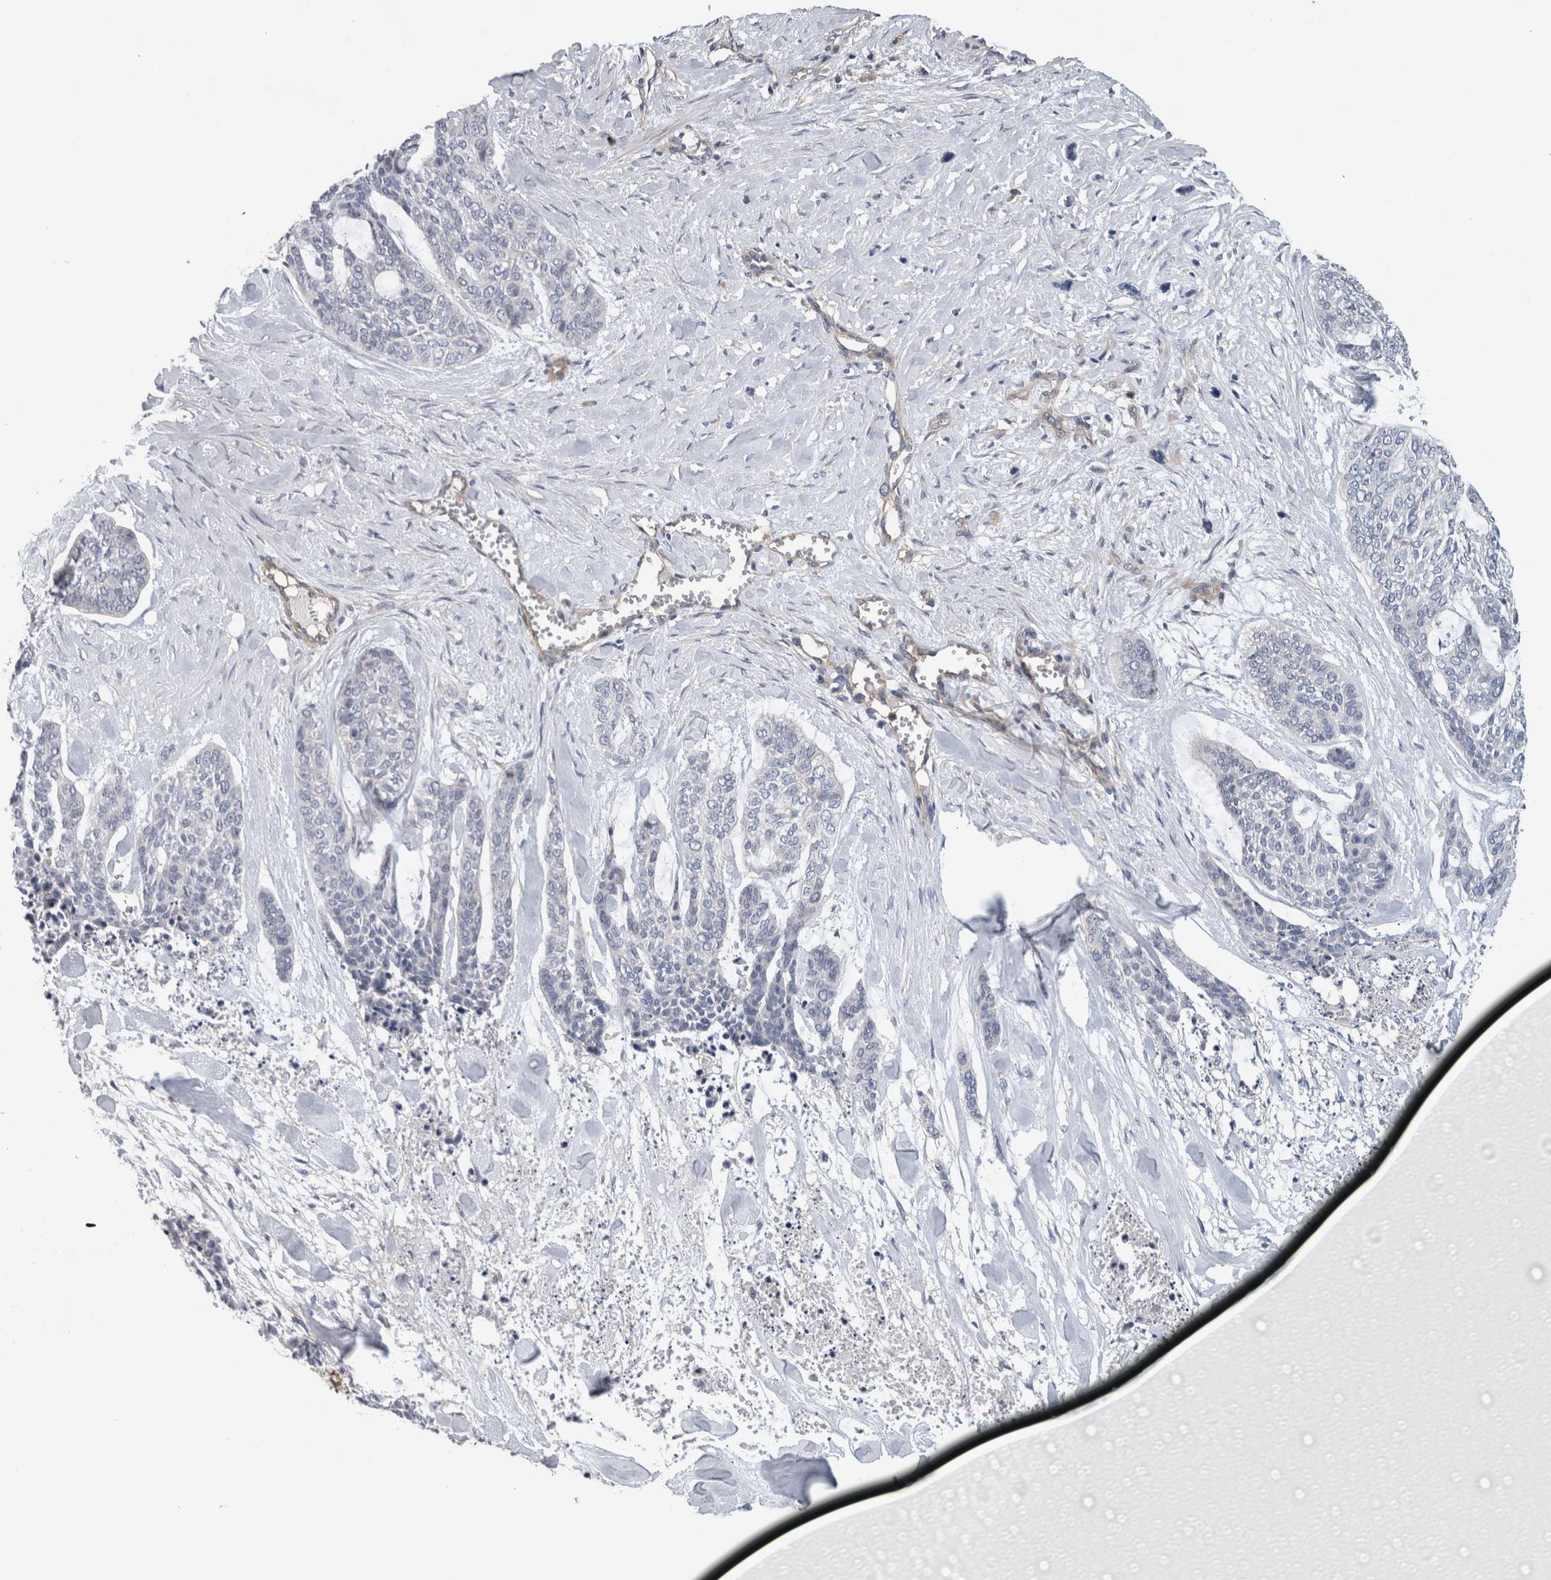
{"staining": {"intensity": "negative", "quantity": "none", "location": "none"}, "tissue": "skin cancer", "cell_type": "Tumor cells", "image_type": "cancer", "snomed": [{"axis": "morphology", "description": "Basal cell carcinoma"}, {"axis": "topography", "description": "Skin"}], "caption": "Tumor cells show no significant protein expression in skin cancer (basal cell carcinoma).", "gene": "CD59", "patient": {"sex": "female", "age": 64}}